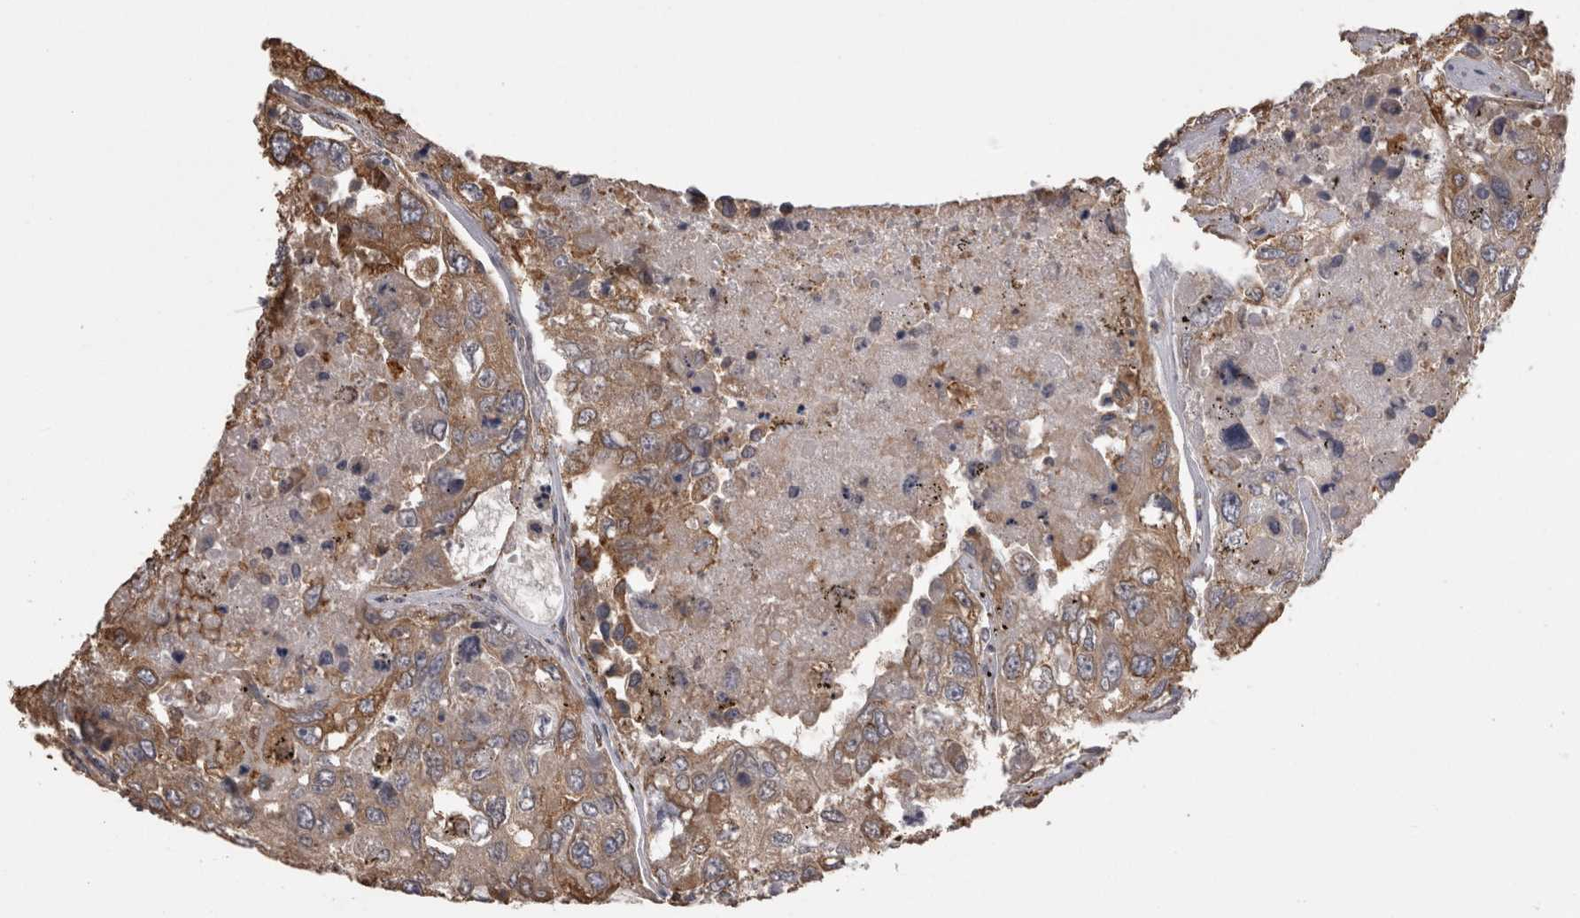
{"staining": {"intensity": "moderate", "quantity": ">75%", "location": "cytoplasmic/membranous"}, "tissue": "urothelial cancer", "cell_type": "Tumor cells", "image_type": "cancer", "snomed": [{"axis": "morphology", "description": "Urothelial carcinoma, High grade"}, {"axis": "topography", "description": "Lymph node"}, {"axis": "topography", "description": "Urinary bladder"}], "caption": "High-power microscopy captured an immunohistochemistry photomicrograph of high-grade urothelial carcinoma, revealing moderate cytoplasmic/membranous staining in about >75% of tumor cells.", "gene": "PON2", "patient": {"sex": "male", "age": 51}}